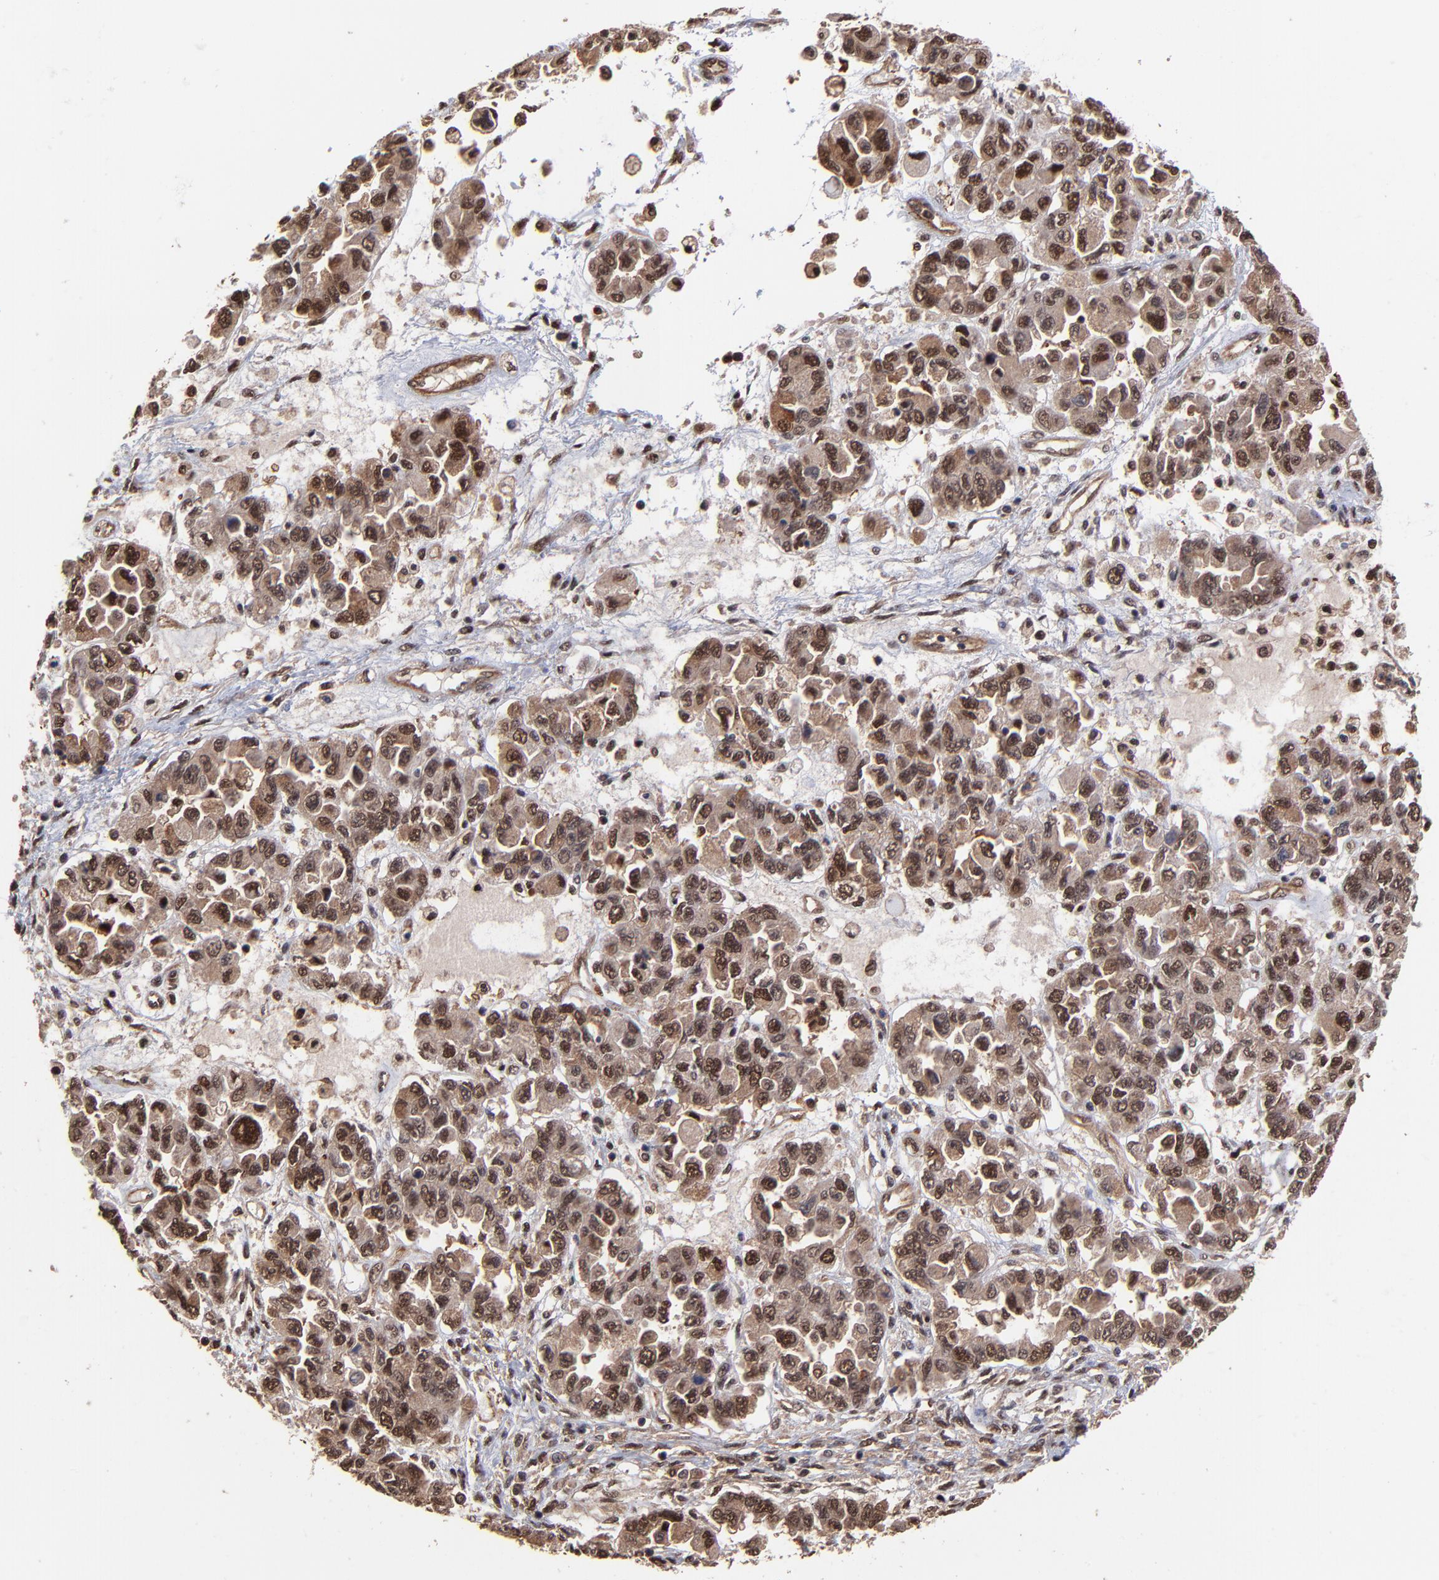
{"staining": {"intensity": "strong", "quantity": "25%-75%", "location": "cytoplasmic/membranous,nuclear"}, "tissue": "ovarian cancer", "cell_type": "Tumor cells", "image_type": "cancer", "snomed": [{"axis": "morphology", "description": "Cystadenocarcinoma, serous, NOS"}, {"axis": "topography", "description": "Ovary"}], "caption": "Immunohistochemical staining of human ovarian cancer (serous cystadenocarcinoma) reveals high levels of strong cytoplasmic/membranous and nuclear protein positivity in about 25%-75% of tumor cells.", "gene": "PSMA6", "patient": {"sex": "female", "age": 84}}